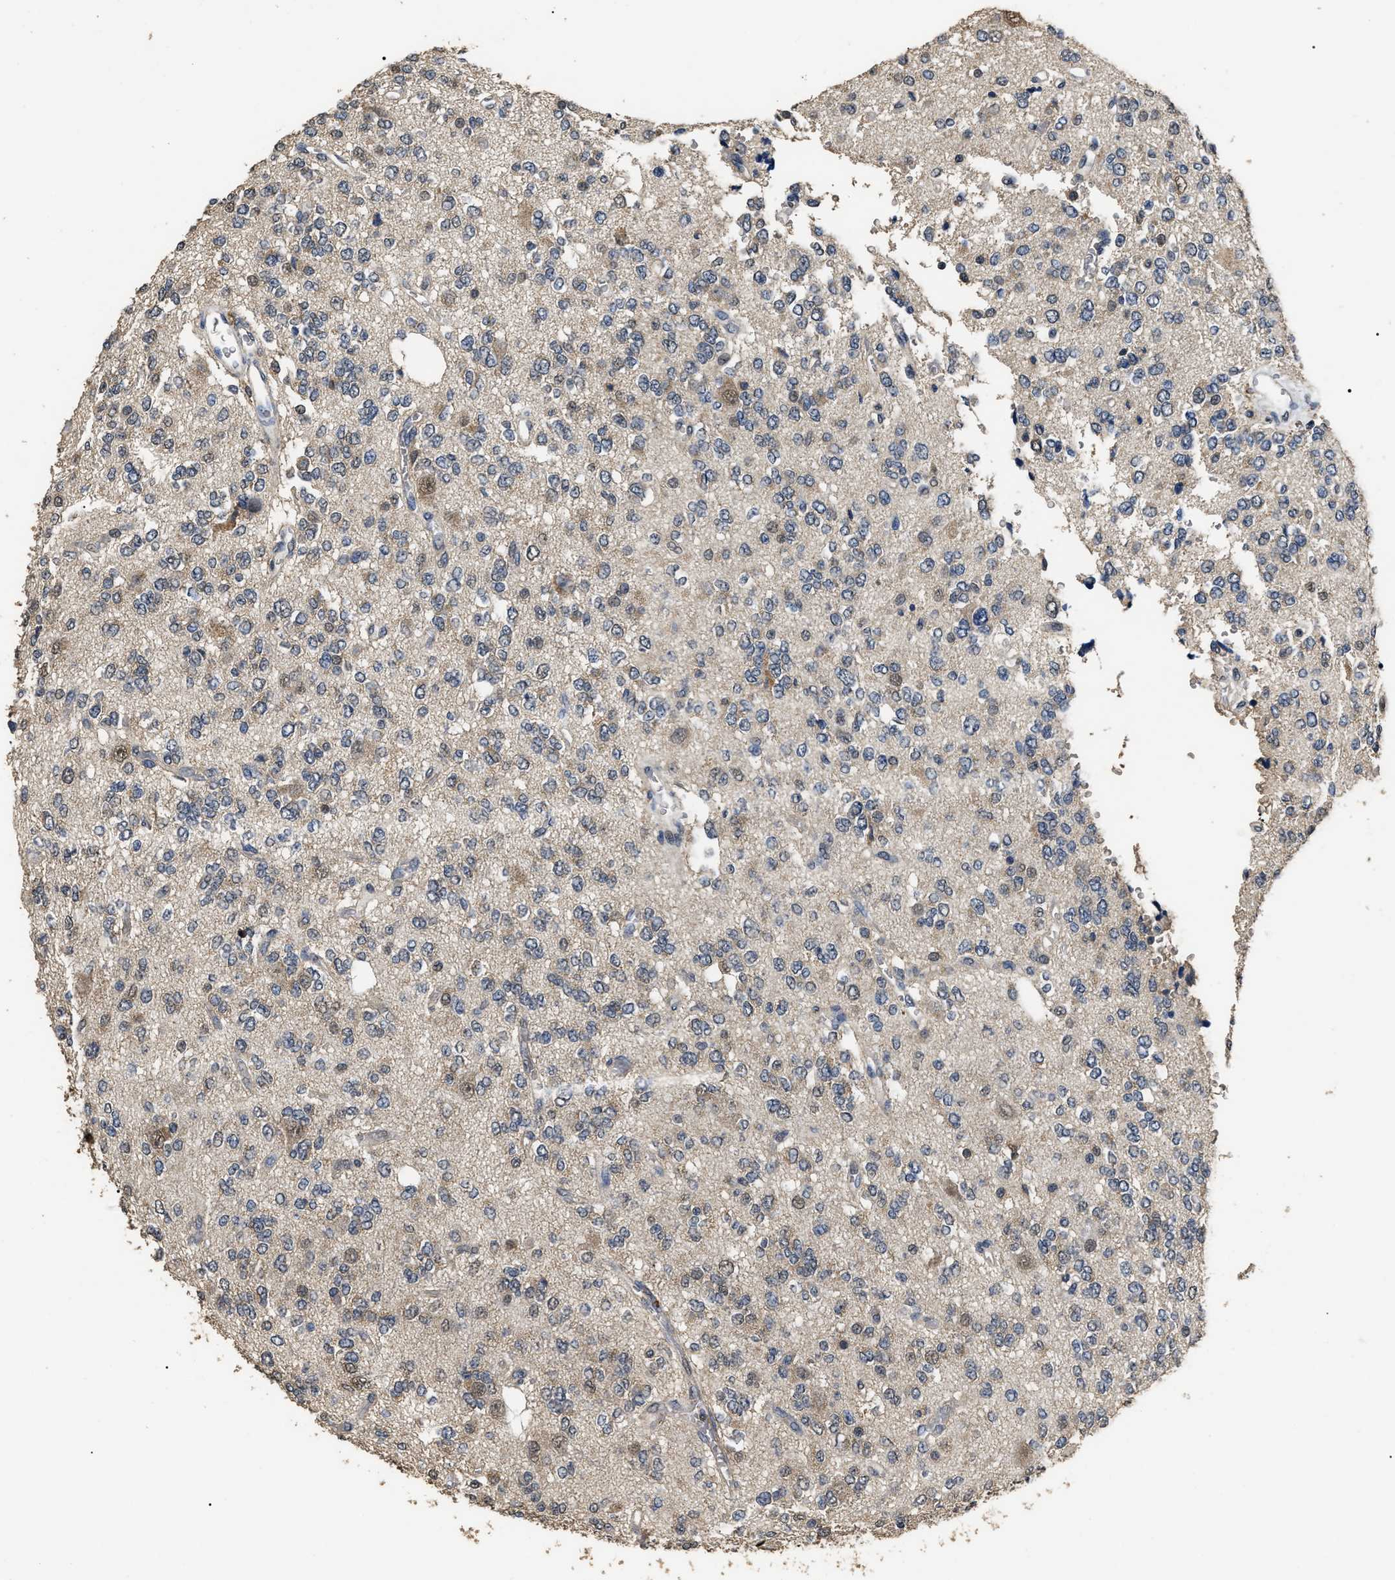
{"staining": {"intensity": "weak", "quantity": "<25%", "location": "nuclear"}, "tissue": "glioma", "cell_type": "Tumor cells", "image_type": "cancer", "snomed": [{"axis": "morphology", "description": "Glioma, malignant, Low grade"}, {"axis": "topography", "description": "Brain"}], "caption": "A high-resolution histopathology image shows IHC staining of glioma, which reveals no significant expression in tumor cells.", "gene": "PSMD8", "patient": {"sex": "male", "age": 38}}